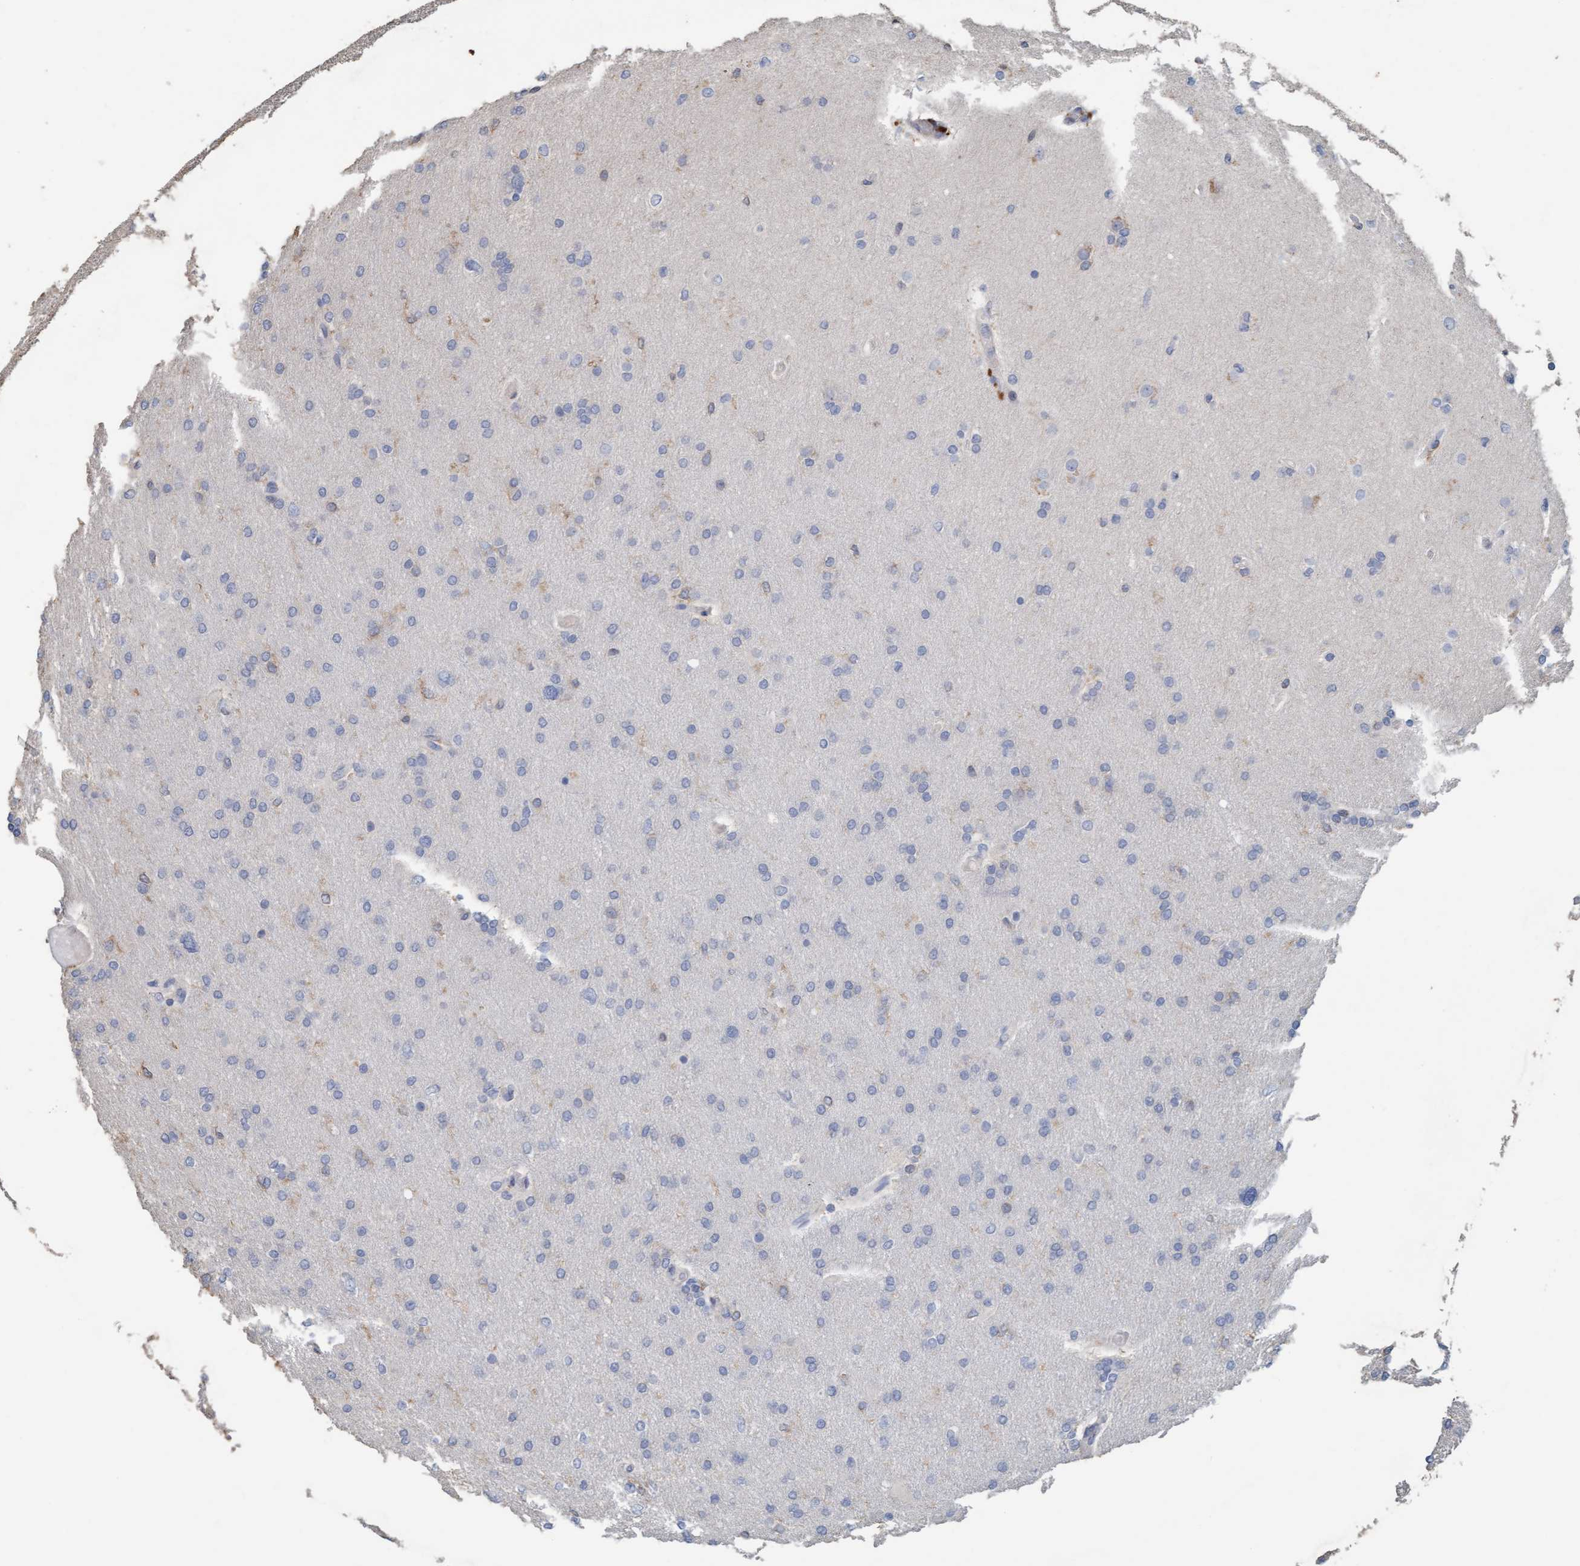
{"staining": {"intensity": "negative", "quantity": "none", "location": "none"}, "tissue": "glioma", "cell_type": "Tumor cells", "image_type": "cancer", "snomed": [{"axis": "morphology", "description": "Glioma, malignant, High grade"}, {"axis": "topography", "description": "Cerebral cortex"}], "caption": "The photomicrograph shows no significant positivity in tumor cells of malignant high-grade glioma. The staining is performed using DAB brown chromogen with nuclei counter-stained in using hematoxylin.", "gene": "LONRF1", "patient": {"sex": "female", "age": 36}}